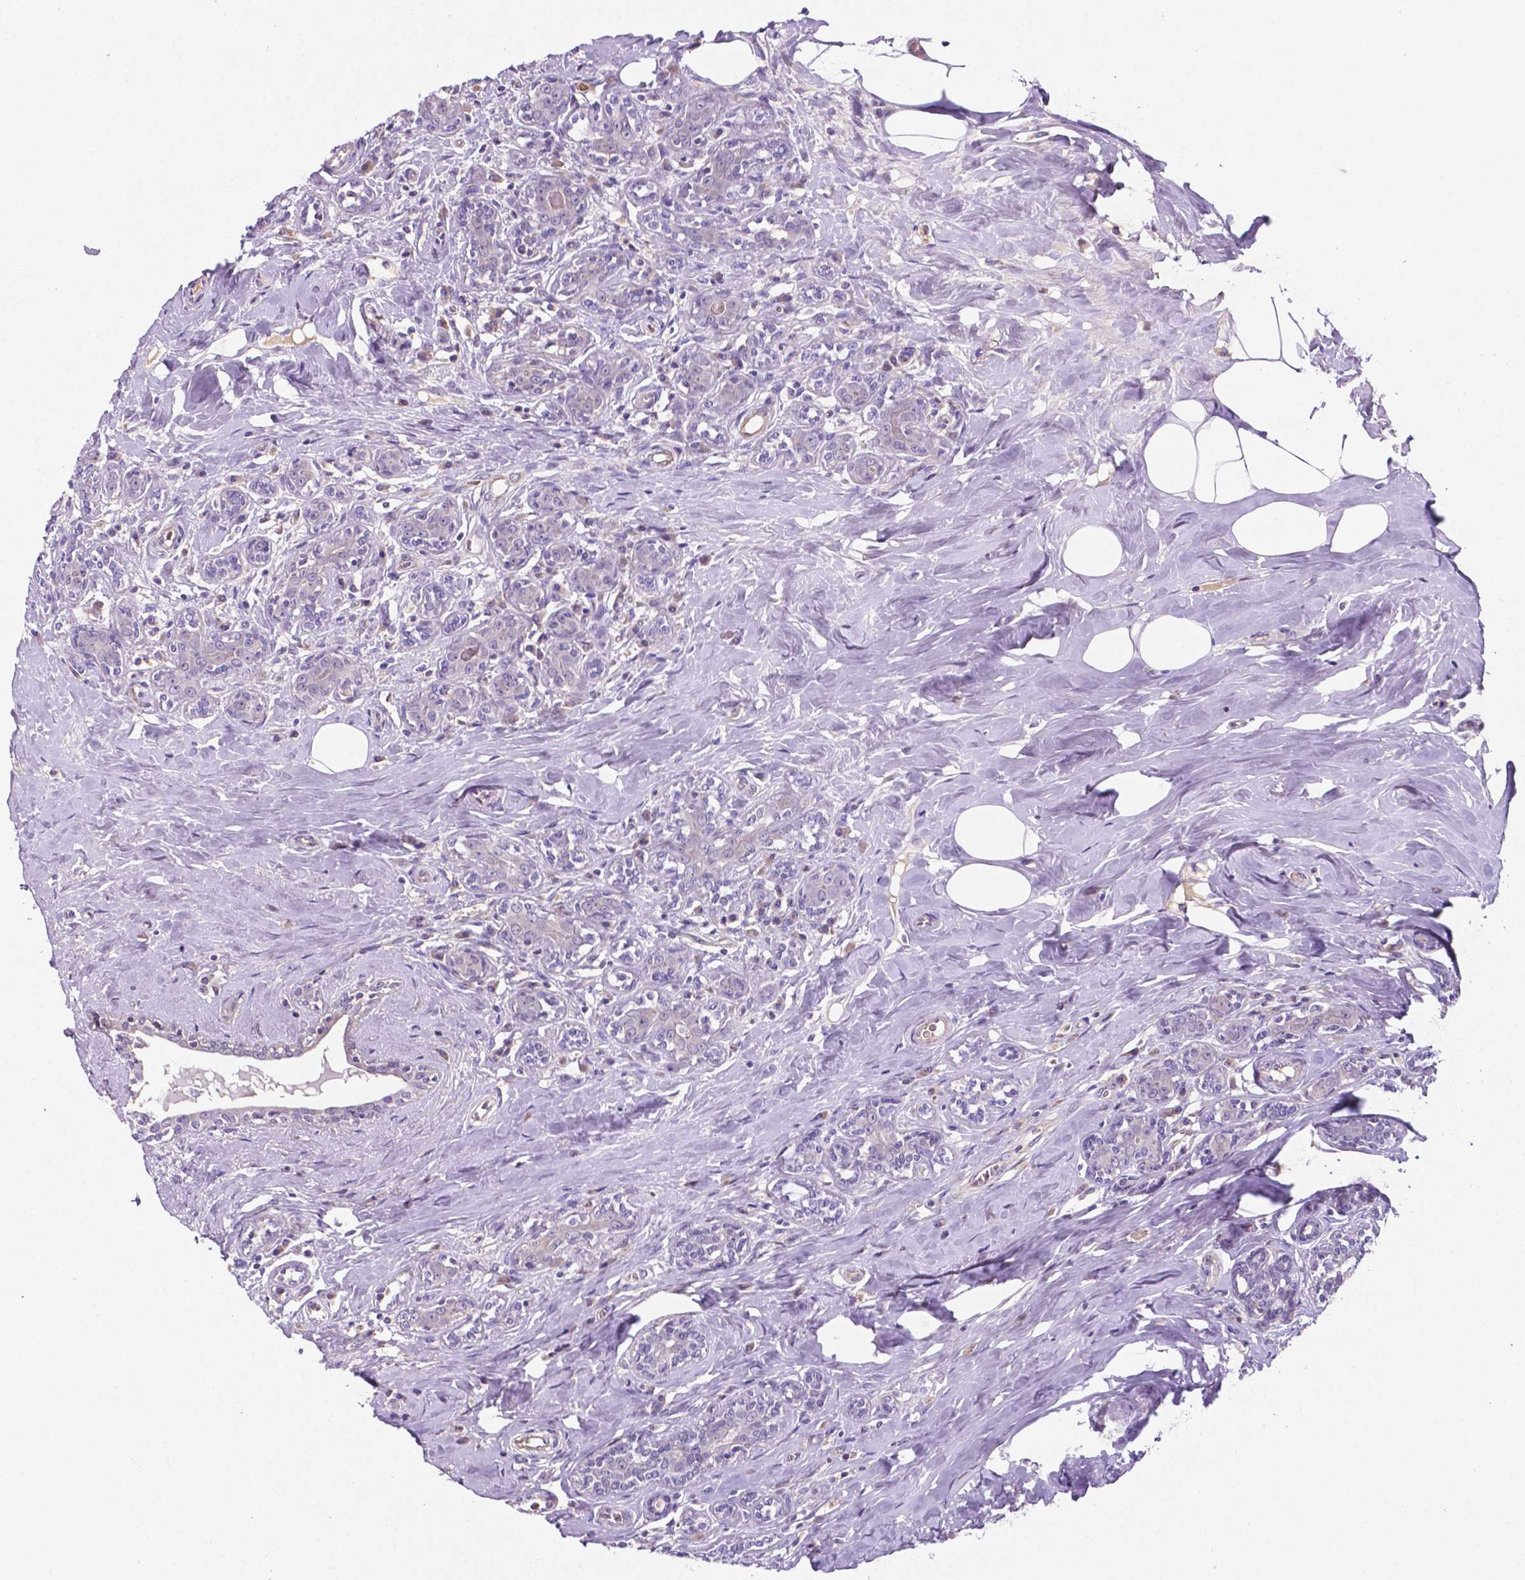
{"staining": {"intensity": "negative", "quantity": "none", "location": "none"}, "tissue": "breast cancer", "cell_type": "Tumor cells", "image_type": "cancer", "snomed": [{"axis": "morphology", "description": "Normal tissue, NOS"}, {"axis": "morphology", "description": "Duct carcinoma"}, {"axis": "topography", "description": "Breast"}], "caption": "An immunohistochemistry (IHC) histopathology image of breast cancer is shown. There is no staining in tumor cells of breast cancer.", "gene": "TM4SF20", "patient": {"sex": "female", "age": 43}}